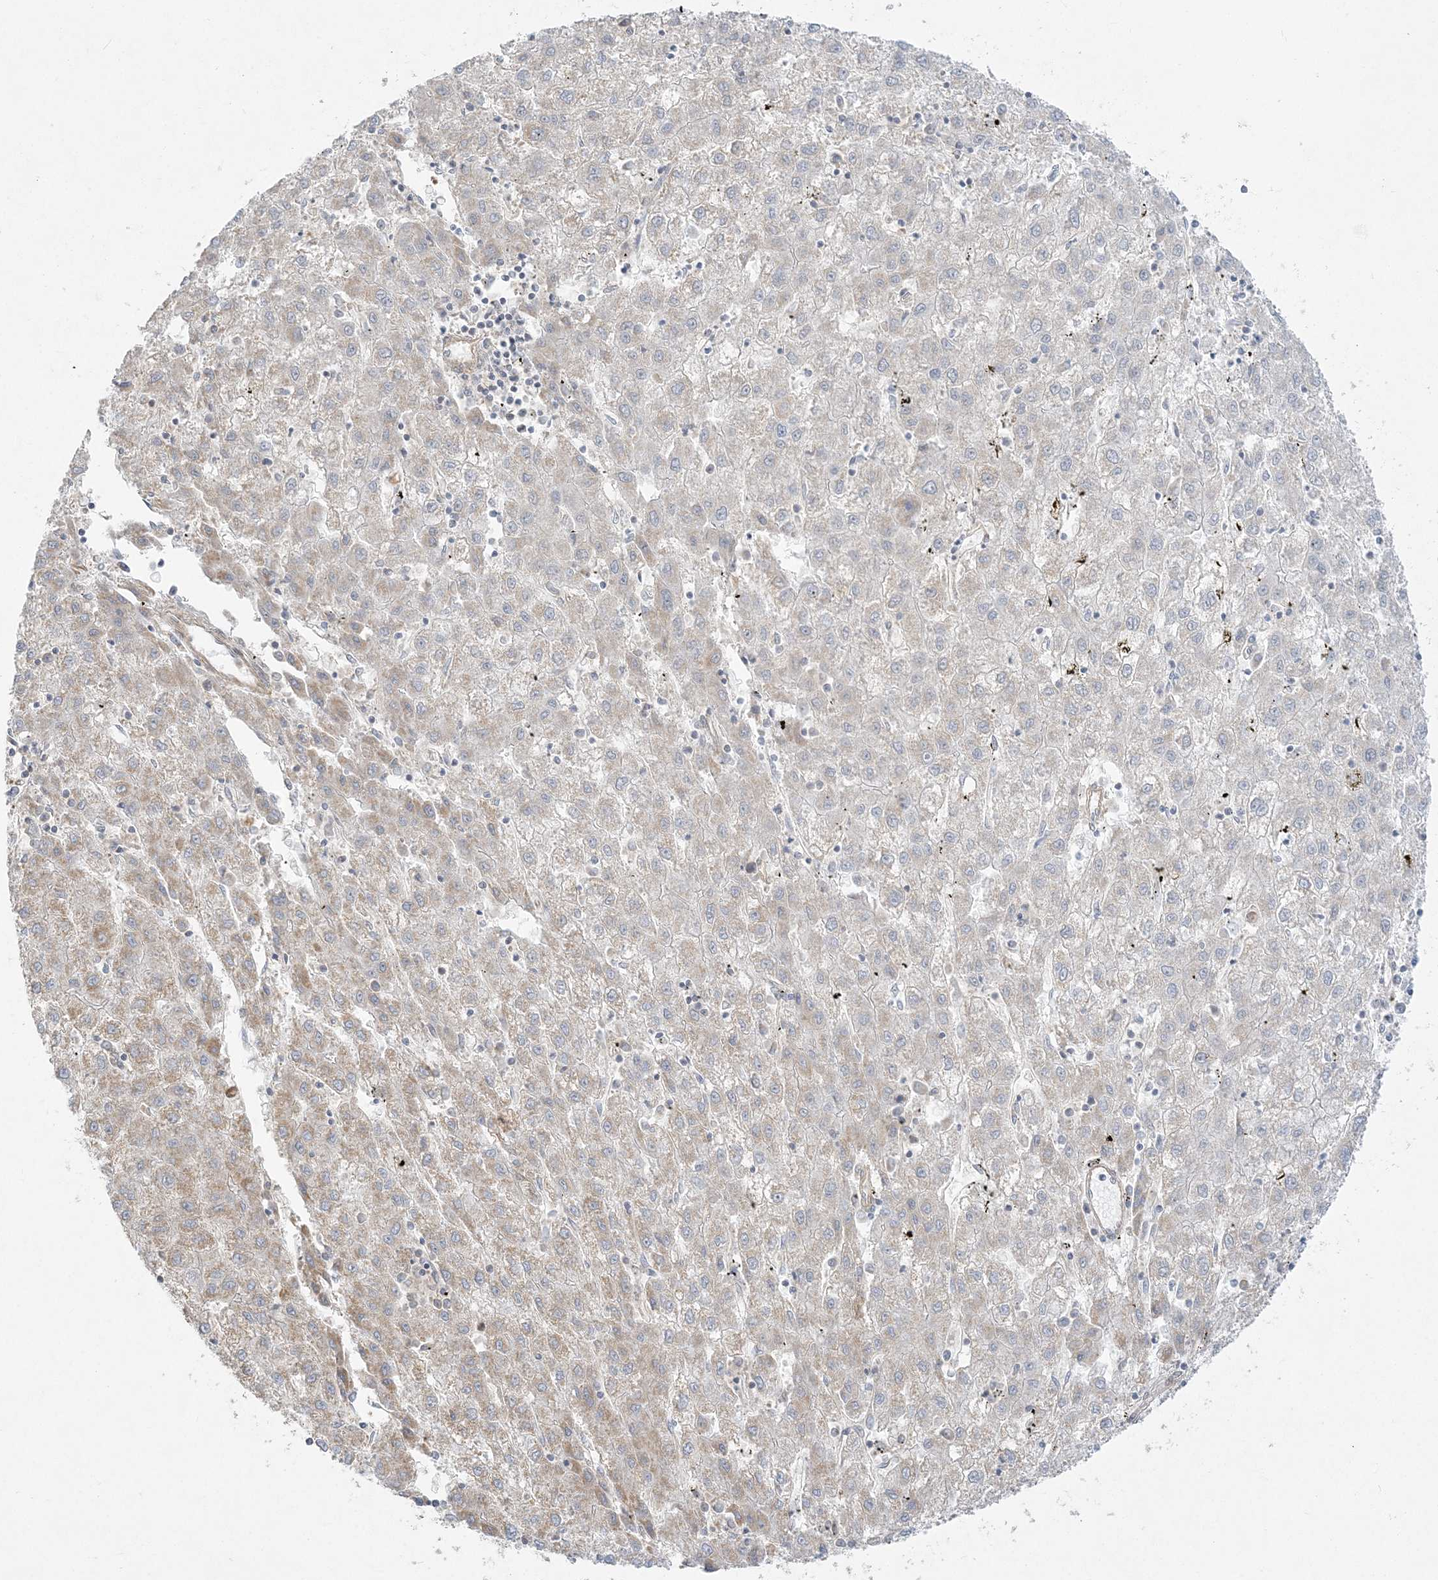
{"staining": {"intensity": "weak", "quantity": "25%-75%", "location": "cytoplasmic/membranous"}, "tissue": "liver cancer", "cell_type": "Tumor cells", "image_type": "cancer", "snomed": [{"axis": "morphology", "description": "Carcinoma, Hepatocellular, NOS"}, {"axis": "topography", "description": "Liver"}], "caption": "Immunohistochemistry (IHC) histopathology image of neoplastic tissue: liver cancer stained using IHC exhibits low levels of weak protein expression localized specifically in the cytoplasmic/membranous of tumor cells, appearing as a cytoplasmic/membranous brown color.", "gene": "ZC3H6", "patient": {"sex": "male", "age": 72}}